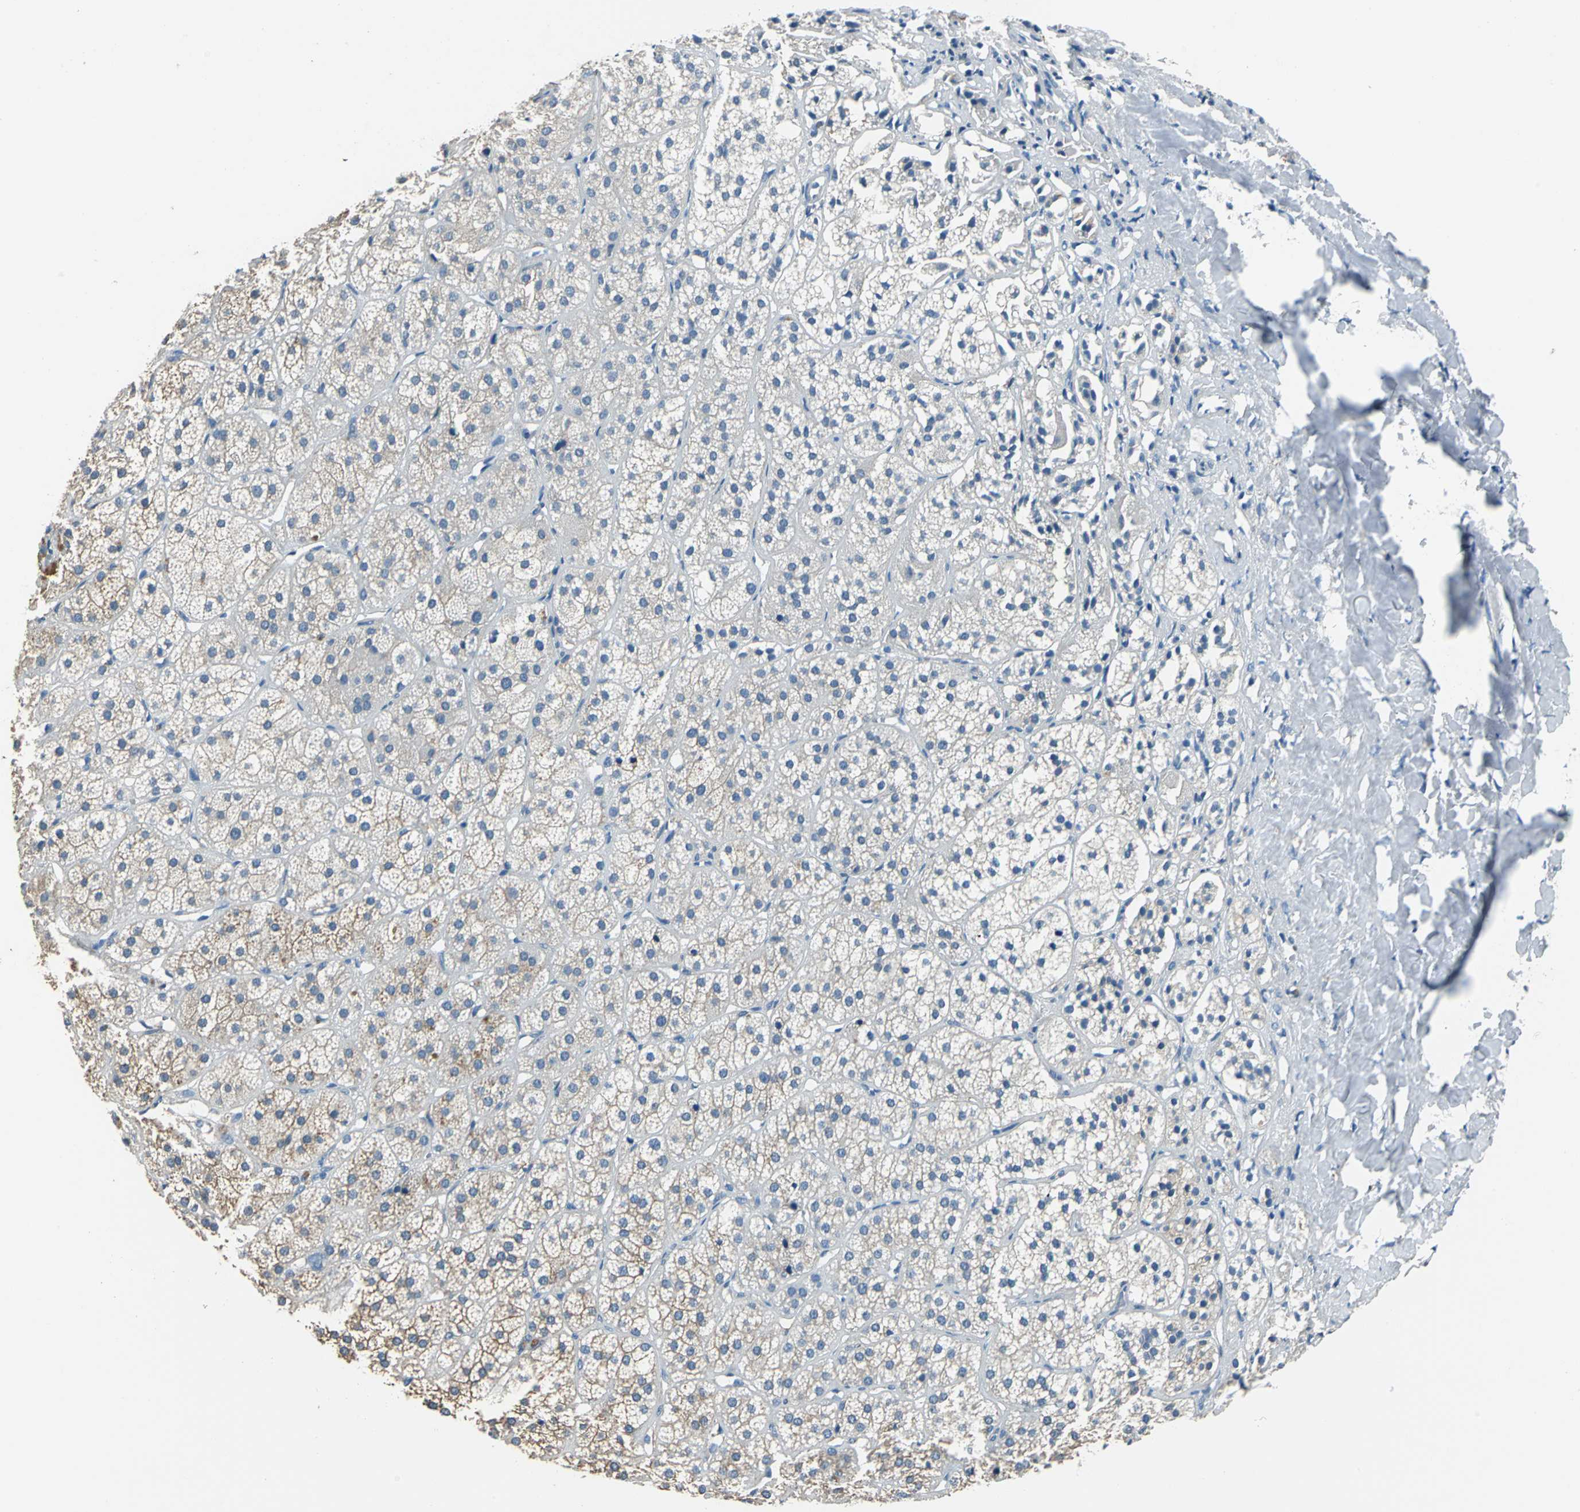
{"staining": {"intensity": "moderate", "quantity": "25%-75%", "location": "cytoplasmic/membranous"}, "tissue": "adrenal gland", "cell_type": "Glandular cells", "image_type": "normal", "snomed": [{"axis": "morphology", "description": "Normal tissue, NOS"}, {"axis": "topography", "description": "Adrenal gland"}], "caption": "Brown immunohistochemical staining in unremarkable human adrenal gland demonstrates moderate cytoplasmic/membranous staining in approximately 25%-75% of glandular cells.", "gene": "PRKCA", "patient": {"sex": "female", "age": 71}}